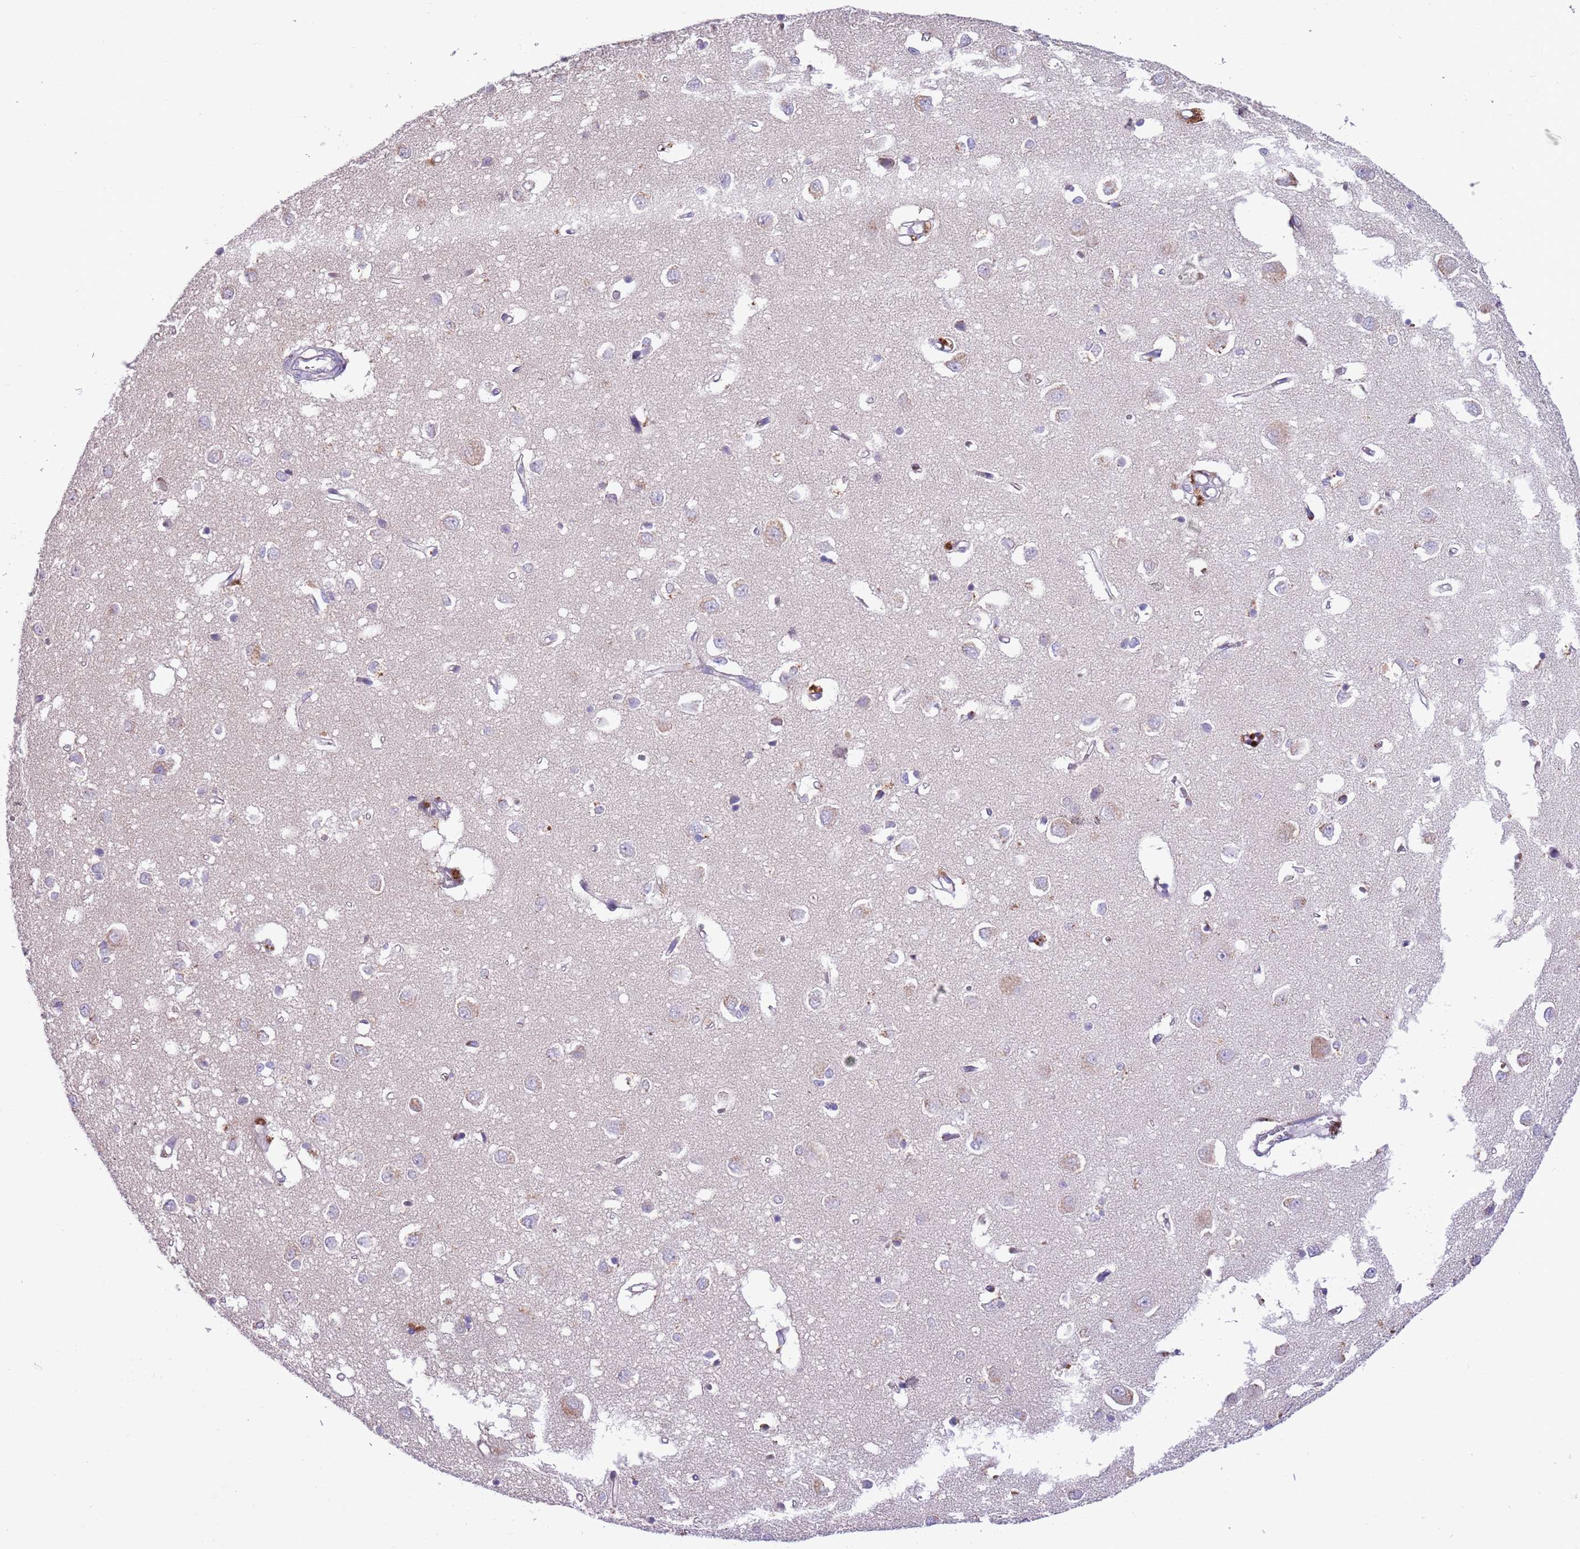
{"staining": {"intensity": "negative", "quantity": "none", "location": "none"}, "tissue": "cerebral cortex", "cell_type": "Endothelial cells", "image_type": "normal", "snomed": [{"axis": "morphology", "description": "Normal tissue, NOS"}, {"axis": "topography", "description": "Cerebral cortex"}], "caption": "This image is of normal cerebral cortex stained with IHC to label a protein in brown with the nuclei are counter-stained blue. There is no positivity in endothelial cells.", "gene": "HES3", "patient": {"sex": "female", "age": 64}}